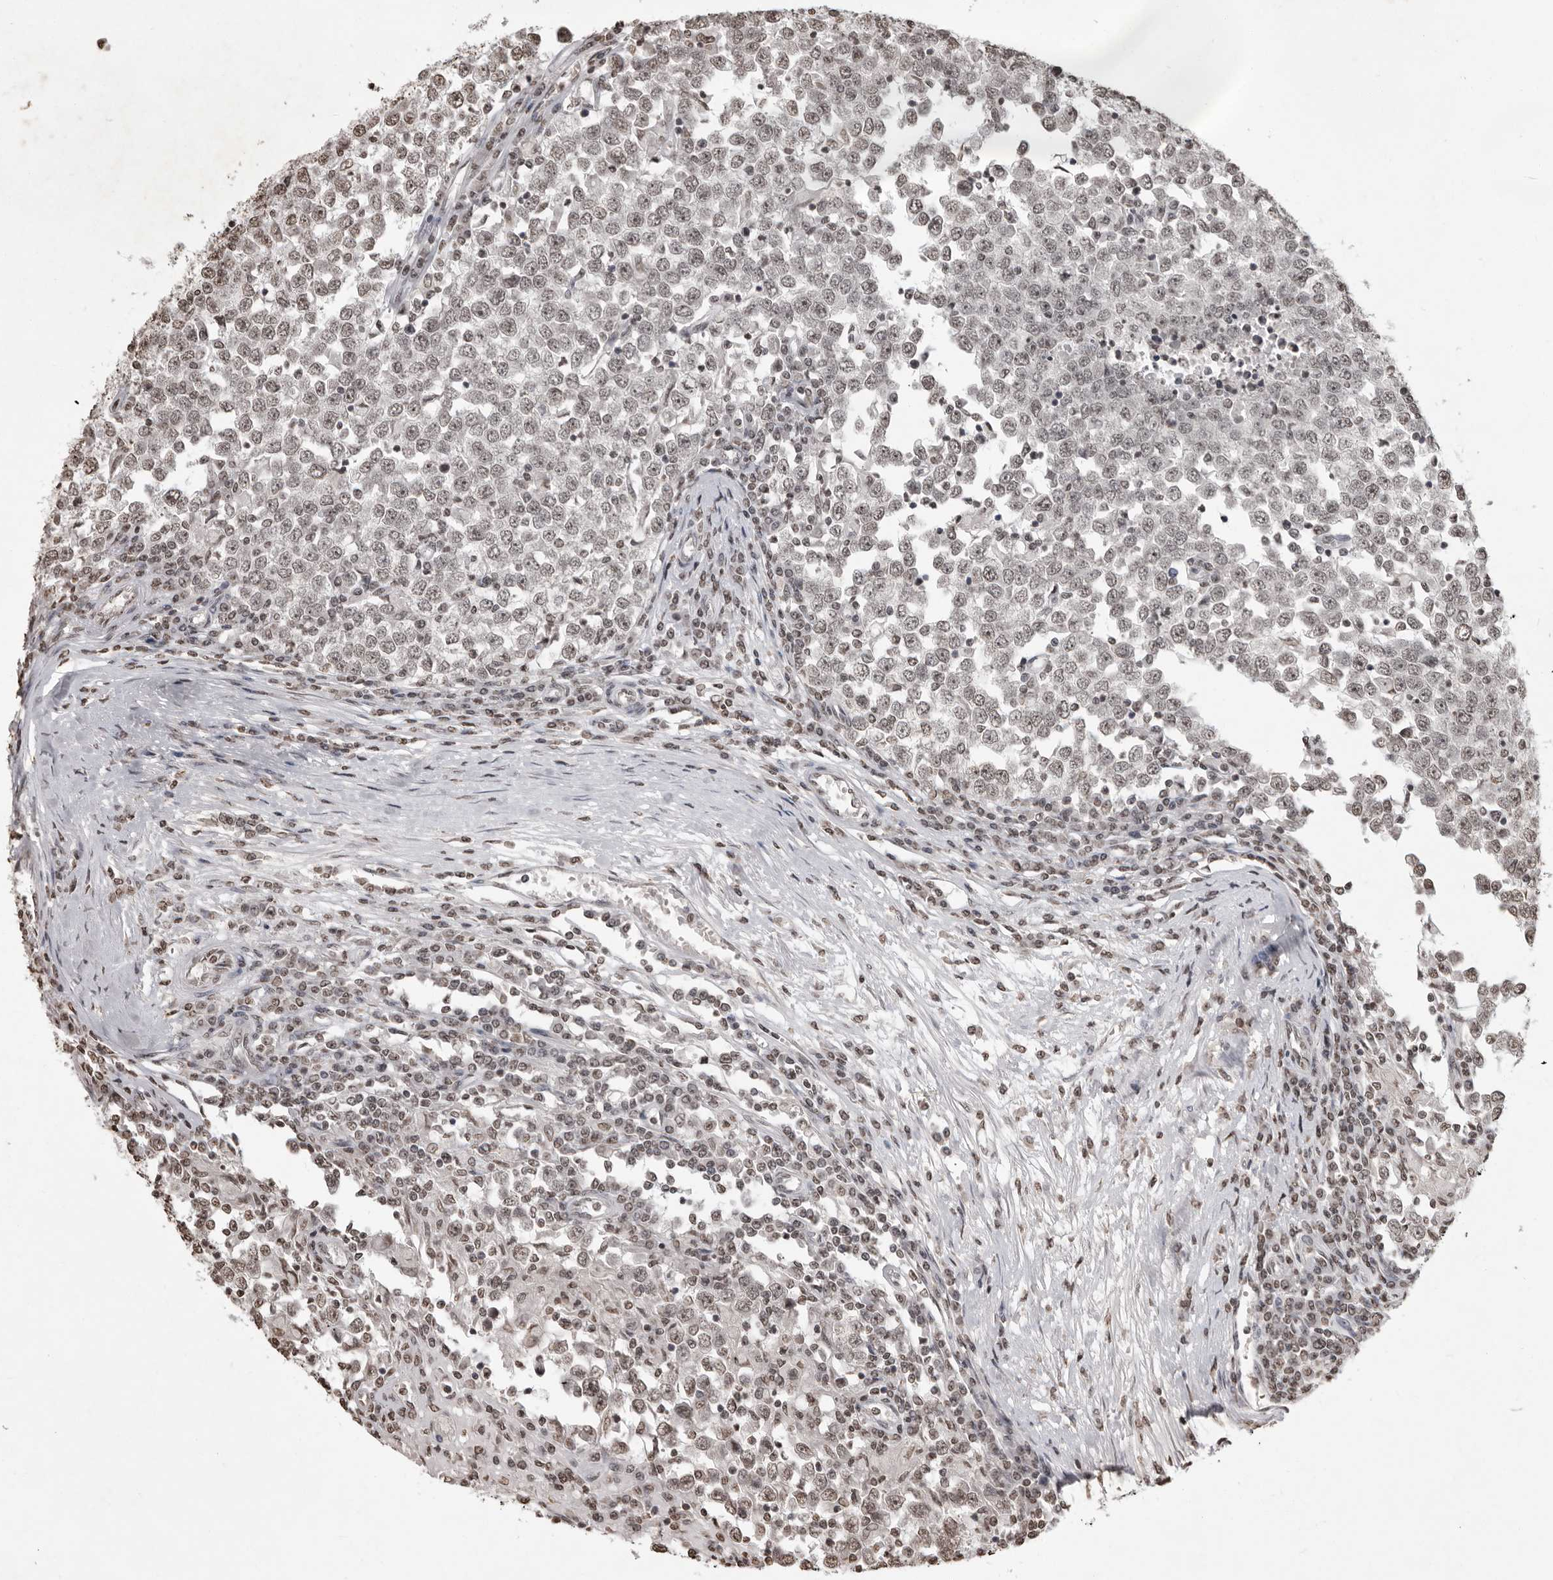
{"staining": {"intensity": "weak", "quantity": ">75%", "location": "nuclear"}, "tissue": "testis cancer", "cell_type": "Tumor cells", "image_type": "cancer", "snomed": [{"axis": "morphology", "description": "Seminoma, NOS"}, {"axis": "topography", "description": "Testis"}], "caption": "Protein analysis of testis cancer tissue demonstrates weak nuclear expression in about >75% of tumor cells. The protein is stained brown, and the nuclei are stained in blue (DAB IHC with brightfield microscopy, high magnification).", "gene": "WDR45", "patient": {"sex": "male", "age": 65}}